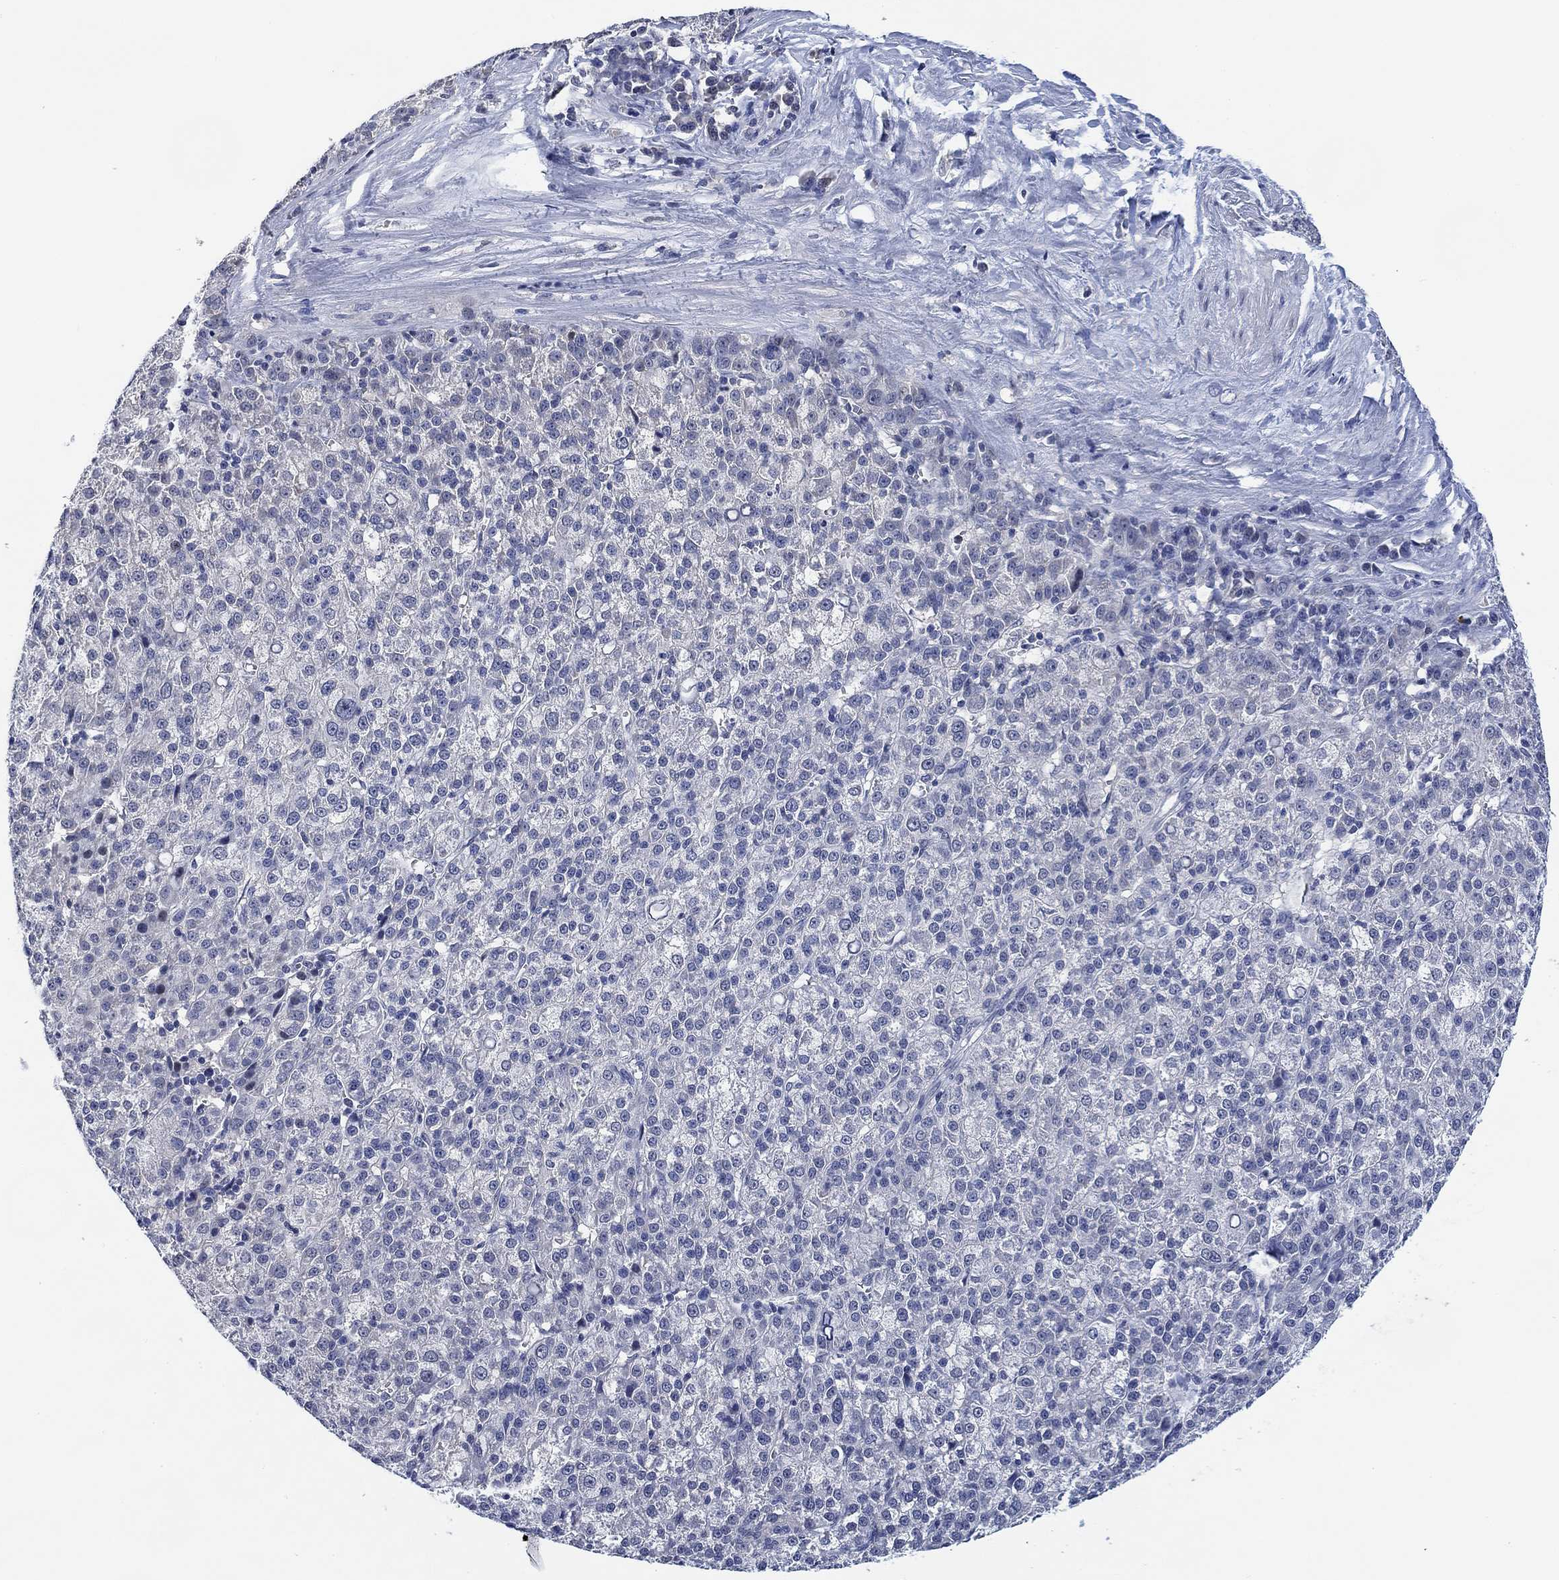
{"staining": {"intensity": "negative", "quantity": "none", "location": "none"}, "tissue": "liver cancer", "cell_type": "Tumor cells", "image_type": "cancer", "snomed": [{"axis": "morphology", "description": "Carcinoma, Hepatocellular, NOS"}, {"axis": "topography", "description": "Liver"}], "caption": "Protein analysis of liver hepatocellular carcinoma exhibits no significant staining in tumor cells.", "gene": "DAZL", "patient": {"sex": "female", "age": 60}}